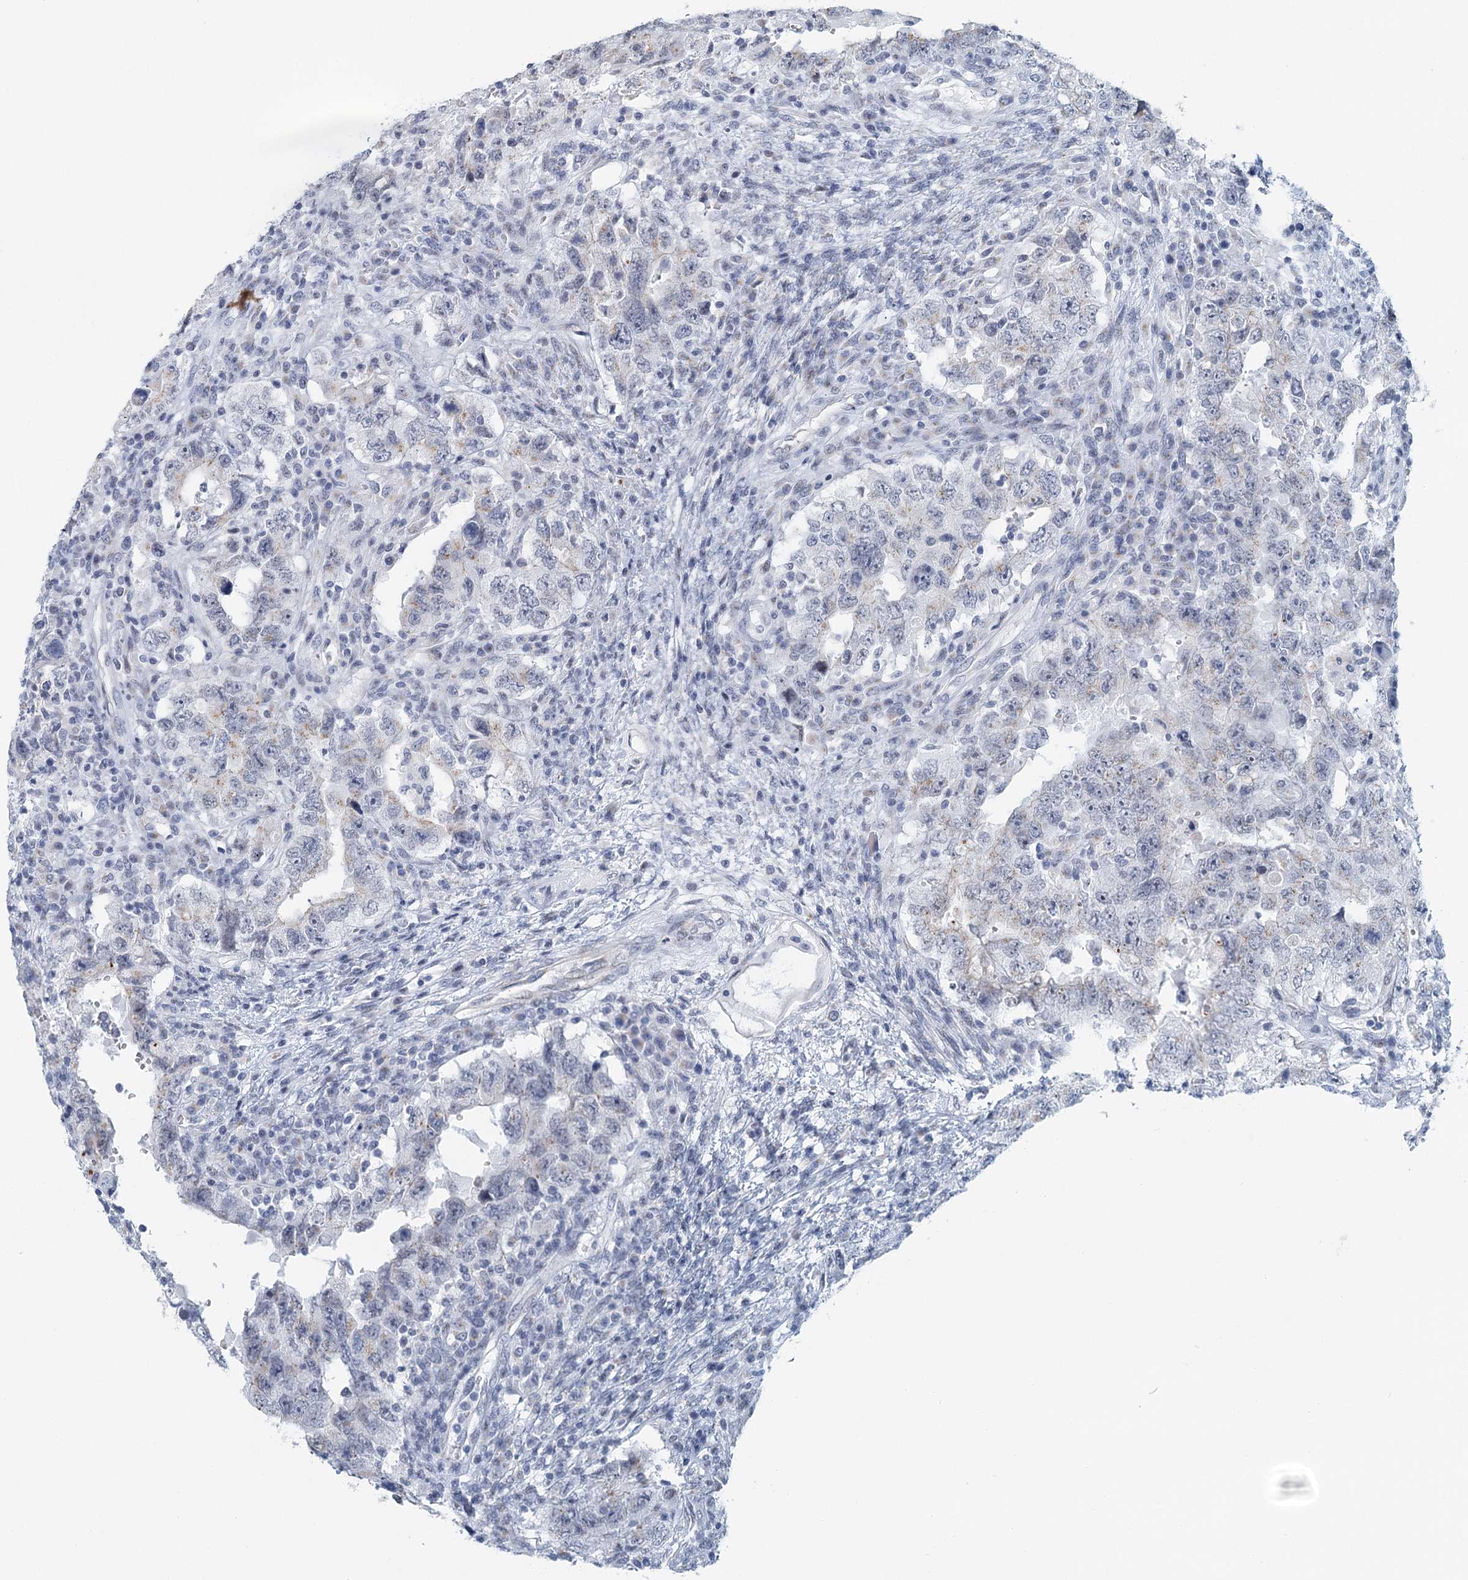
{"staining": {"intensity": "negative", "quantity": "none", "location": "none"}, "tissue": "testis cancer", "cell_type": "Tumor cells", "image_type": "cancer", "snomed": [{"axis": "morphology", "description": "Carcinoma, Embryonal, NOS"}, {"axis": "topography", "description": "Testis"}], "caption": "Immunohistochemistry (IHC) of human testis cancer displays no staining in tumor cells.", "gene": "ZNF527", "patient": {"sex": "male", "age": 26}}